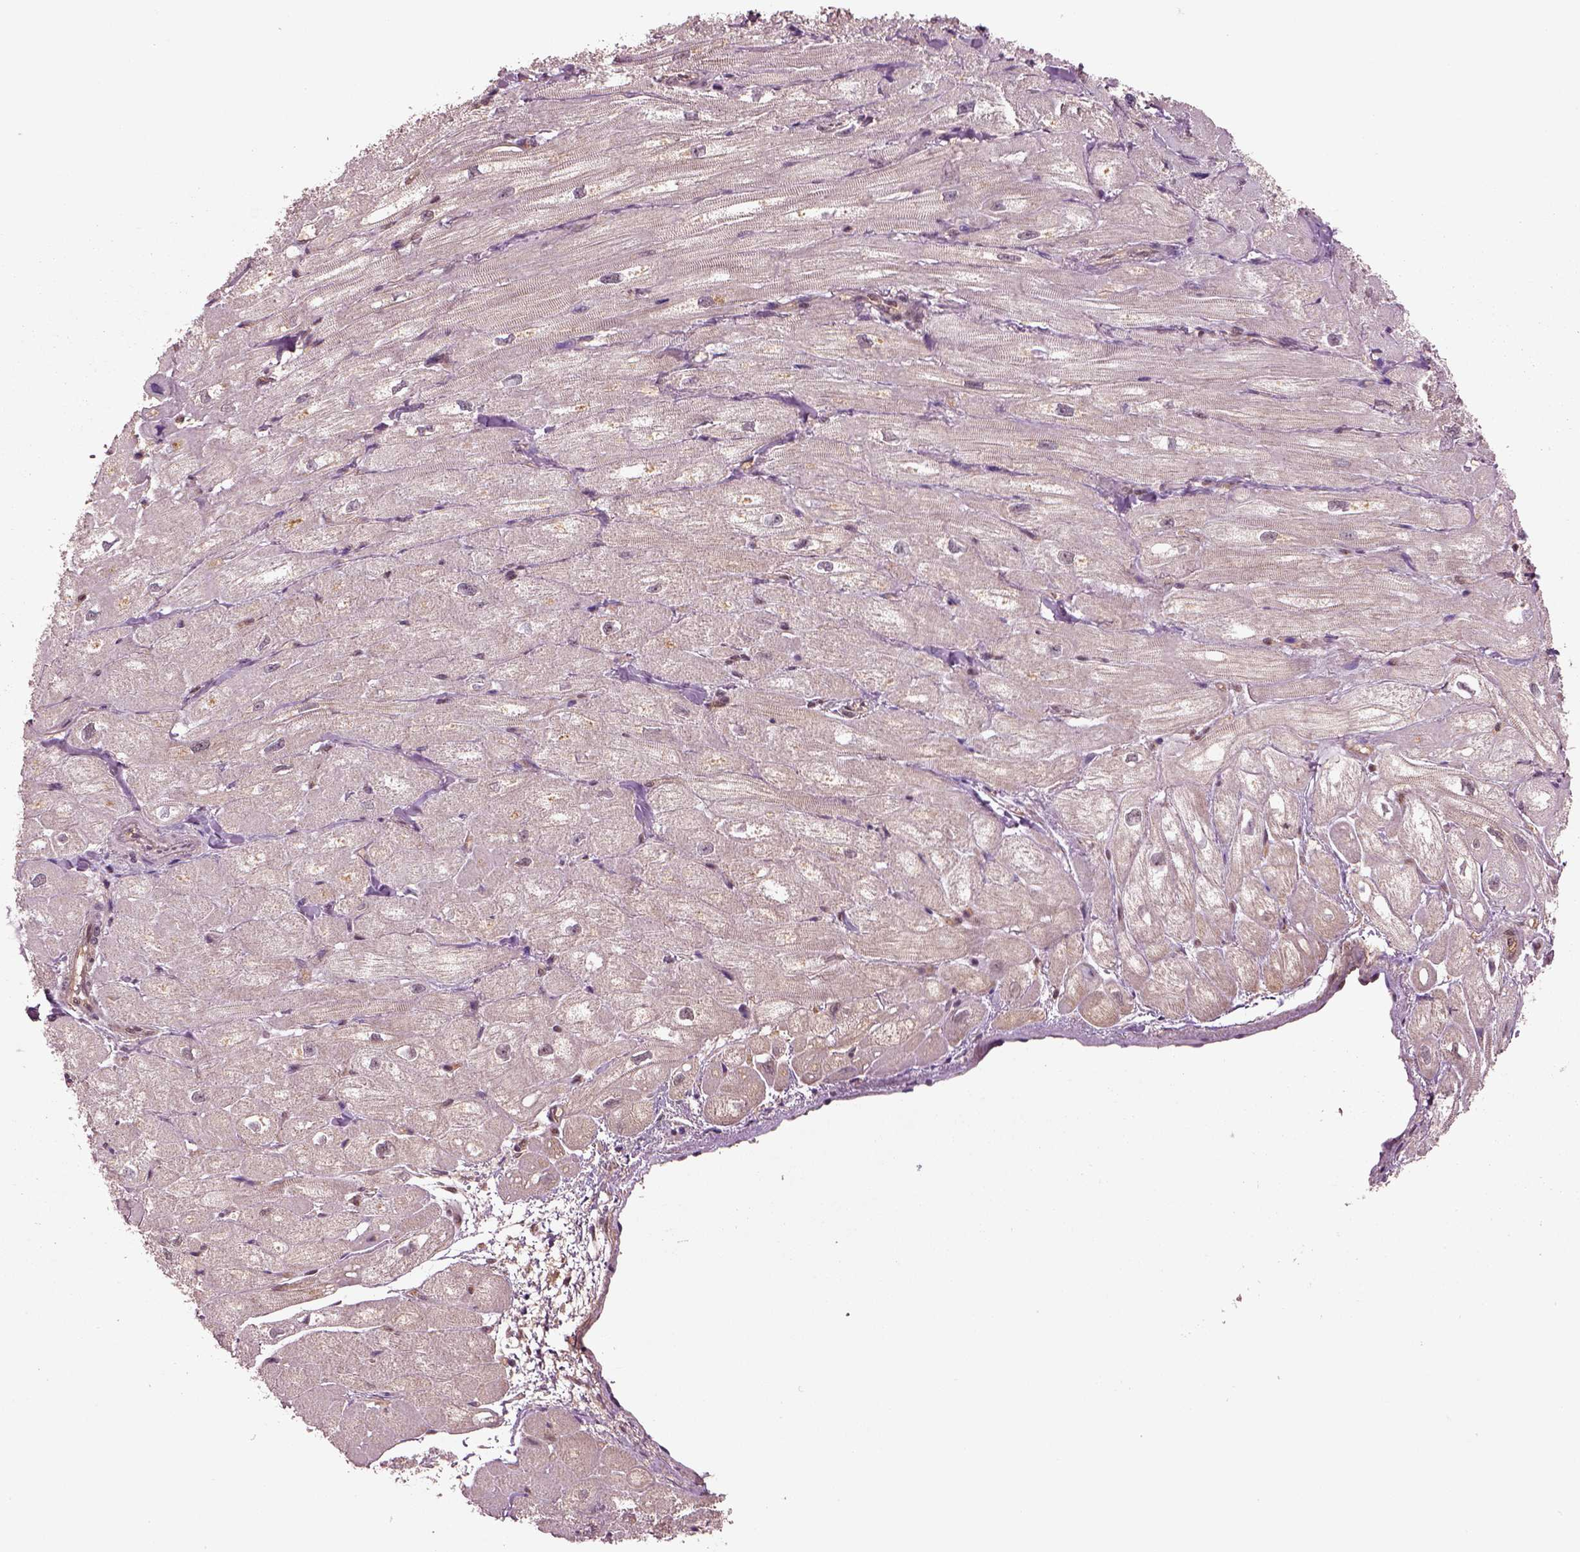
{"staining": {"intensity": "negative", "quantity": "none", "location": "none"}, "tissue": "heart muscle", "cell_type": "Cardiomyocytes", "image_type": "normal", "snomed": [{"axis": "morphology", "description": "Normal tissue, NOS"}, {"axis": "topography", "description": "Heart"}], "caption": "The photomicrograph reveals no significant expression in cardiomyocytes of heart muscle.", "gene": "MDP1", "patient": {"sex": "male", "age": 60}}